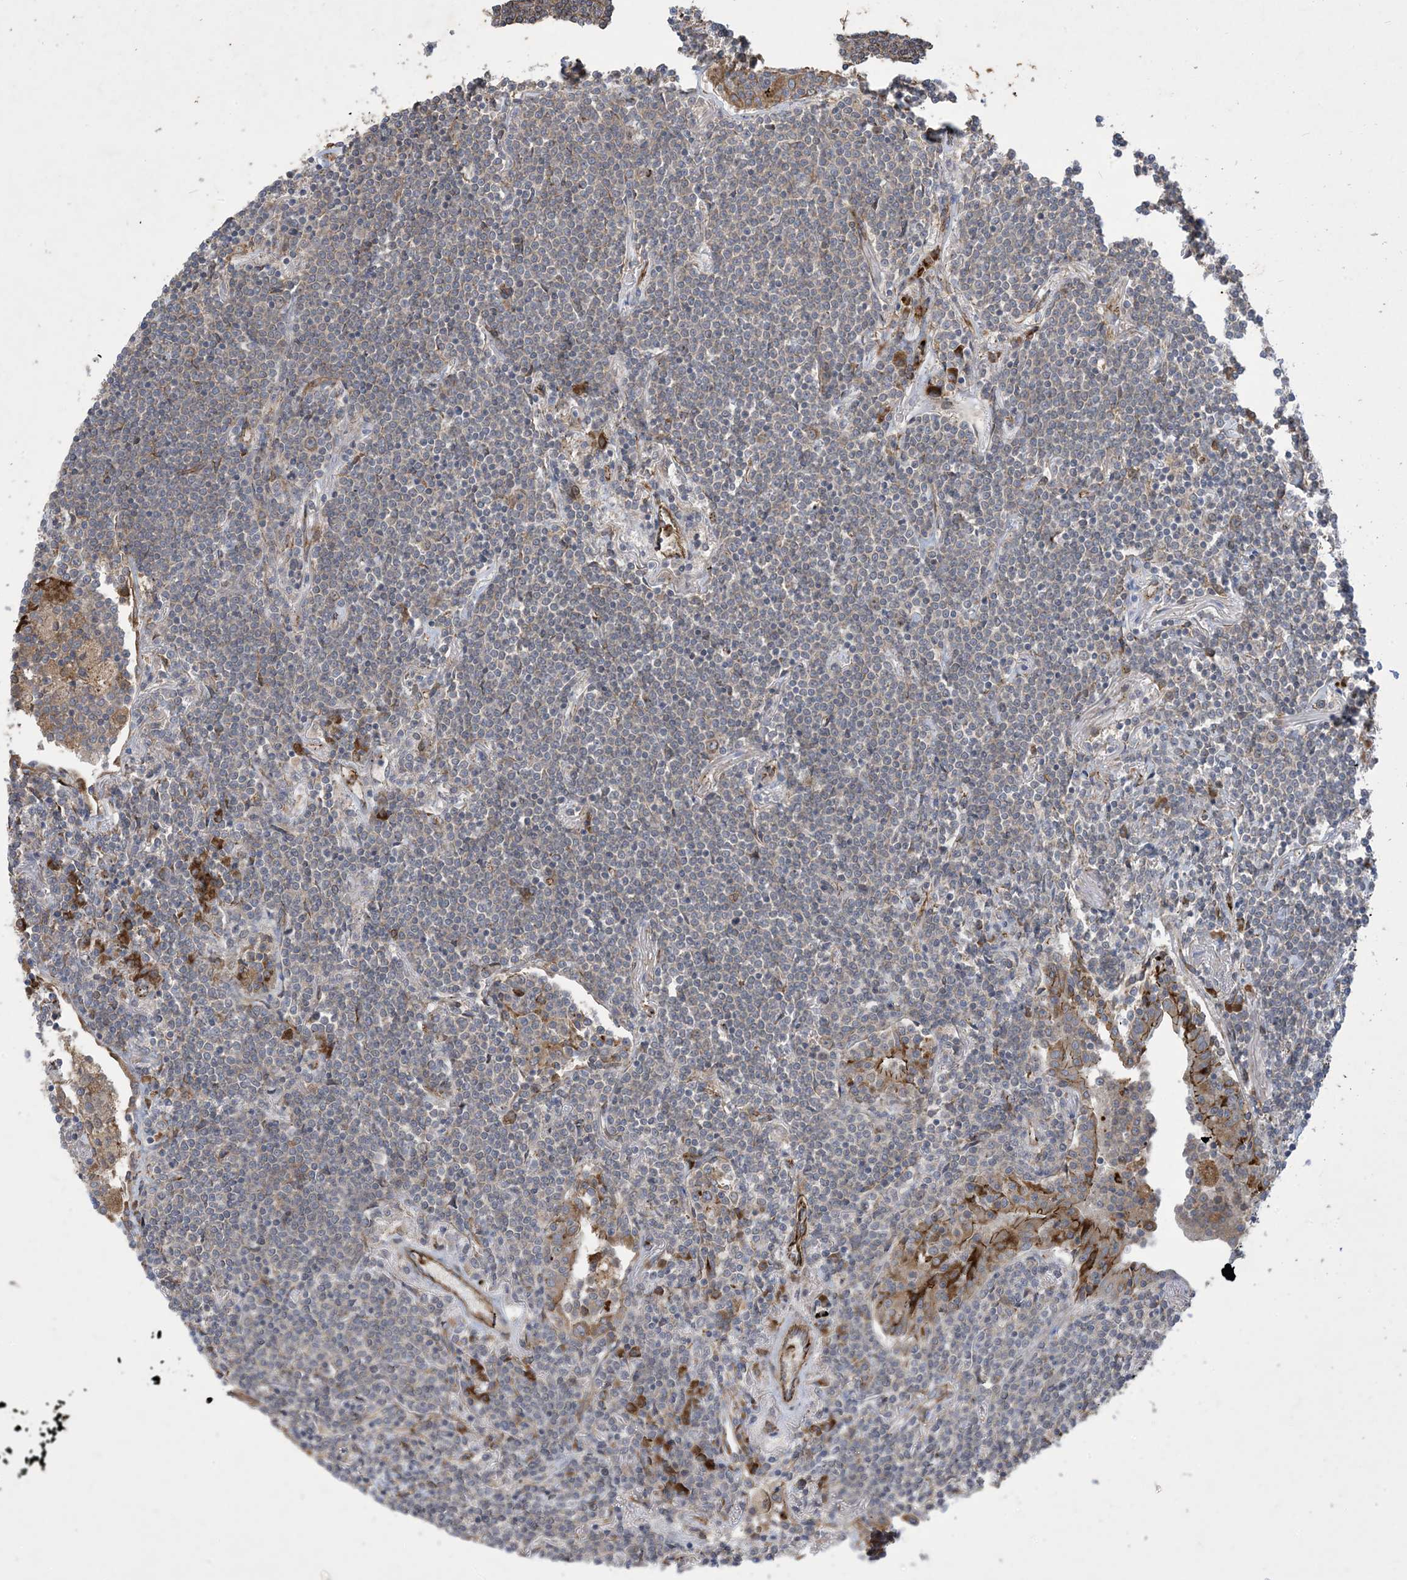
{"staining": {"intensity": "negative", "quantity": "none", "location": "none"}, "tissue": "lymphoma", "cell_type": "Tumor cells", "image_type": "cancer", "snomed": [{"axis": "morphology", "description": "Malignant lymphoma, non-Hodgkin's type, Low grade"}, {"axis": "topography", "description": "Lung"}], "caption": "Tumor cells show no significant expression in lymphoma. The staining was performed using DAB (3,3'-diaminobenzidine) to visualize the protein expression in brown, while the nuclei were stained in blue with hematoxylin (Magnification: 20x).", "gene": "OTOP1", "patient": {"sex": "female", "age": 71}}